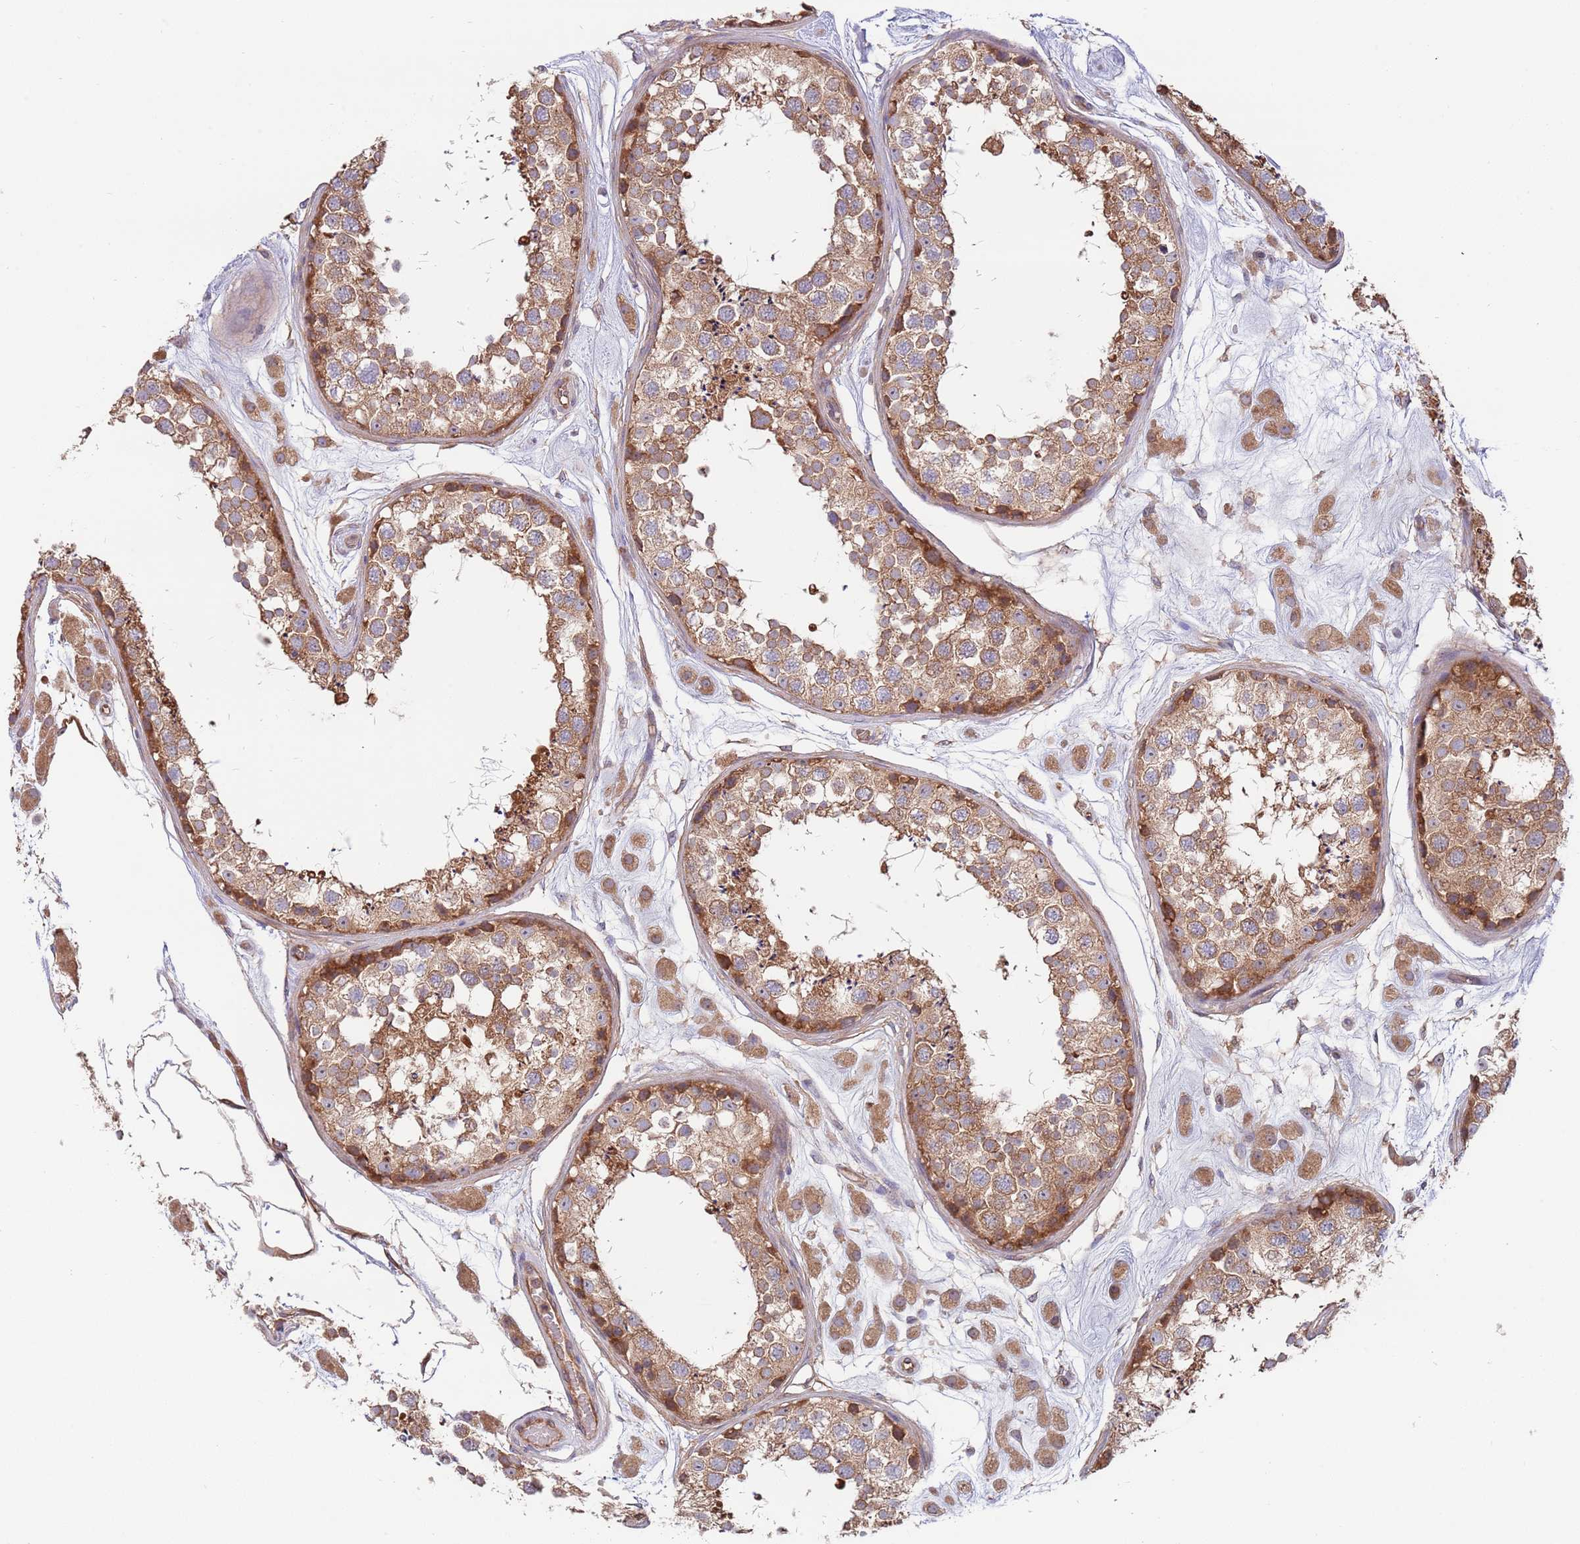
{"staining": {"intensity": "strong", "quantity": ">75%", "location": "cytoplasmic/membranous"}, "tissue": "testis", "cell_type": "Cells in seminiferous ducts", "image_type": "normal", "snomed": [{"axis": "morphology", "description": "Normal tissue, NOS"}, {"axis": "topography", "description": "Testis"}], "caption": "A brown stain shows strong cytoplasmic/membranous staining of a protein in cells in seminiferous ducts of unremarkable testis. (DAB IHC with brightfield microscopy, high magnification).", "gene": "EIF3F", "patient": {"sex": "male", "age": 25}}